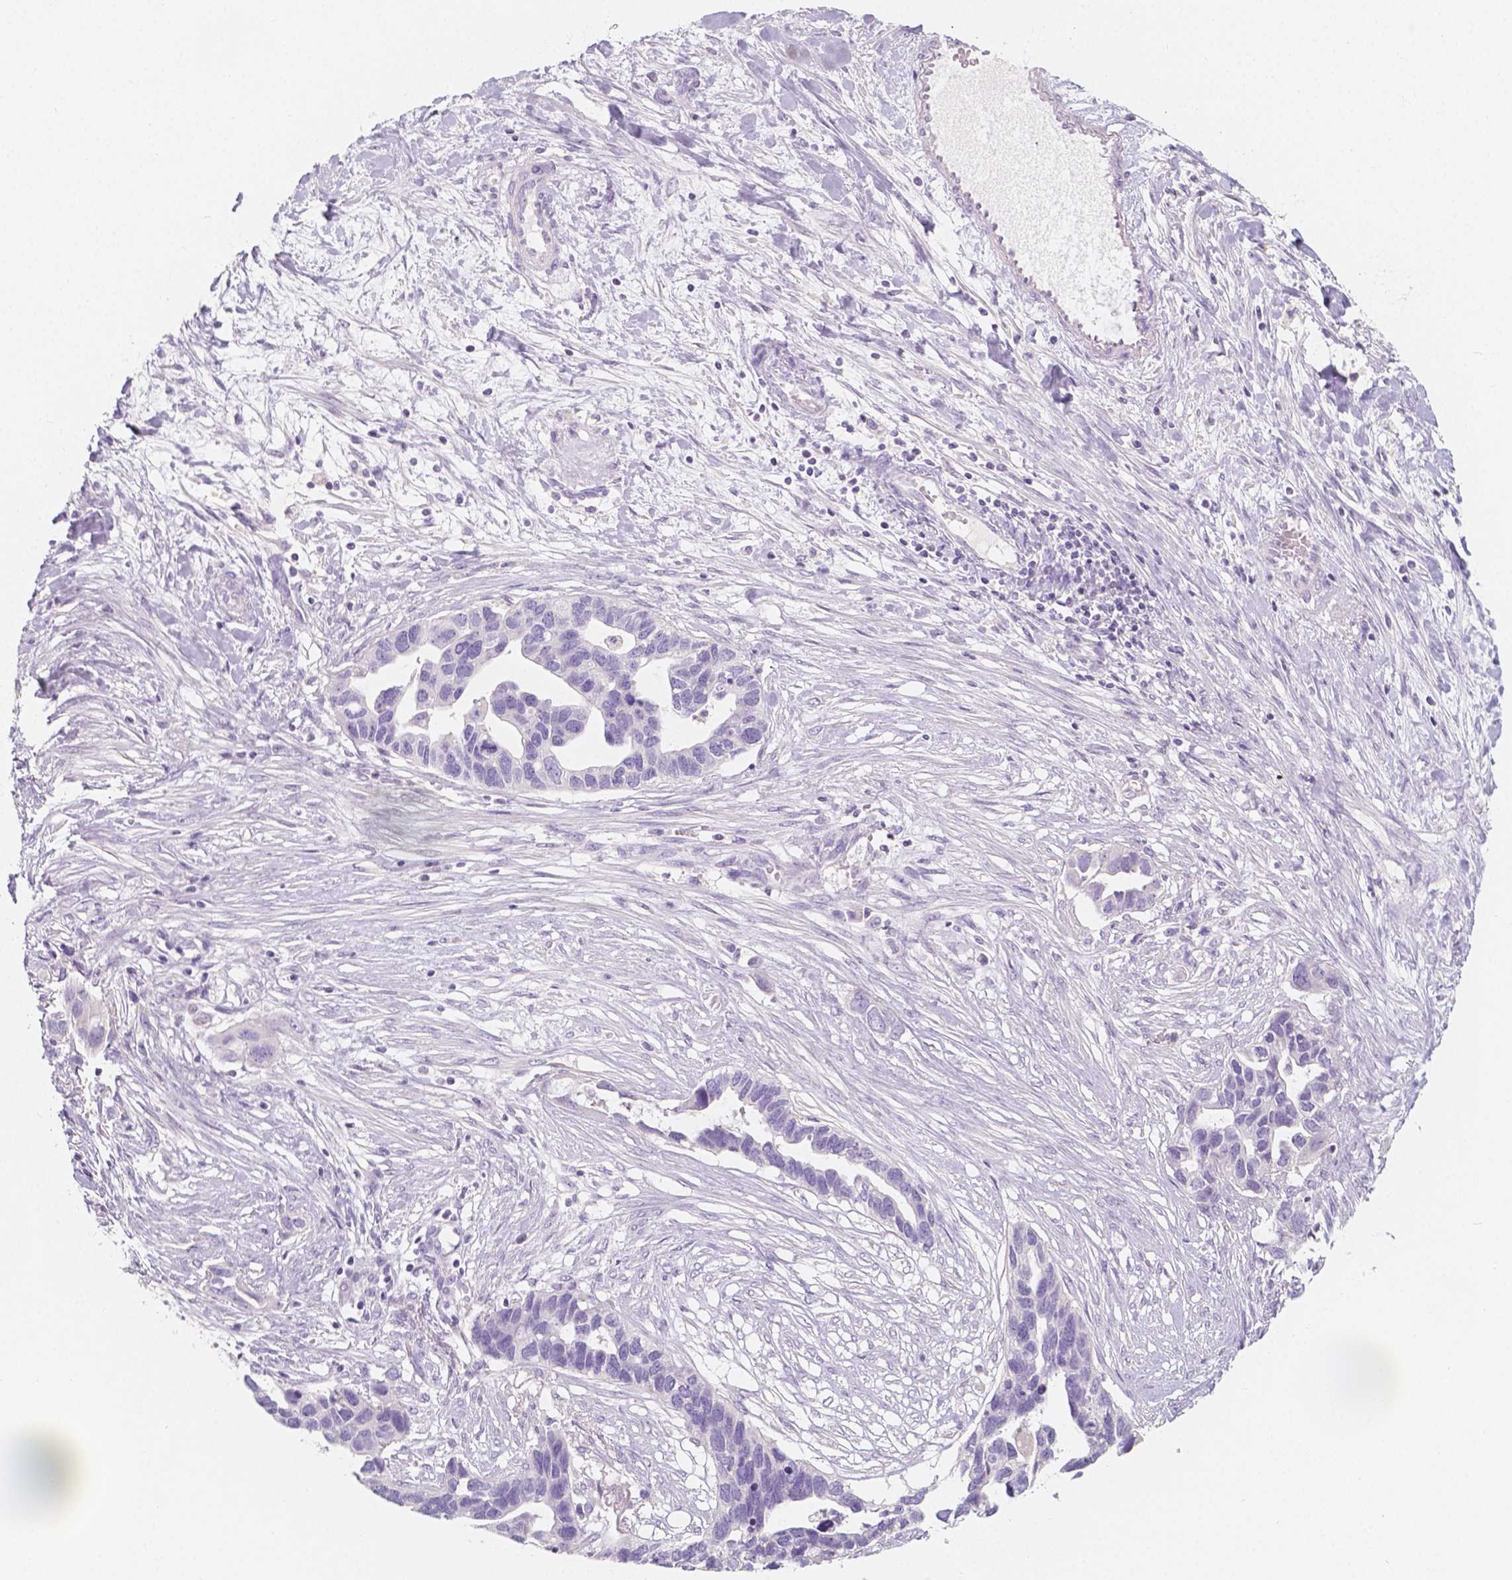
{"staining": {"intensity": "negative", "quantity": "none", "location": "none"}, "tissue": "ovarian cancer", "cell_type": "Tumor cells", "image_type": "cancer", "snomed": [{"axis": "morphology", "description": "Cystadenocarcinoma, serous, NOS"}, {"axis": "topography", "description": "Ovary"}], "caption": "The immunohistochemistry (IHC) histopathology image has no significant staining in tumor cells of ovarian cancer tissue.", "gene": "BATF", "patient": {"sex": "female", "age": 54}}